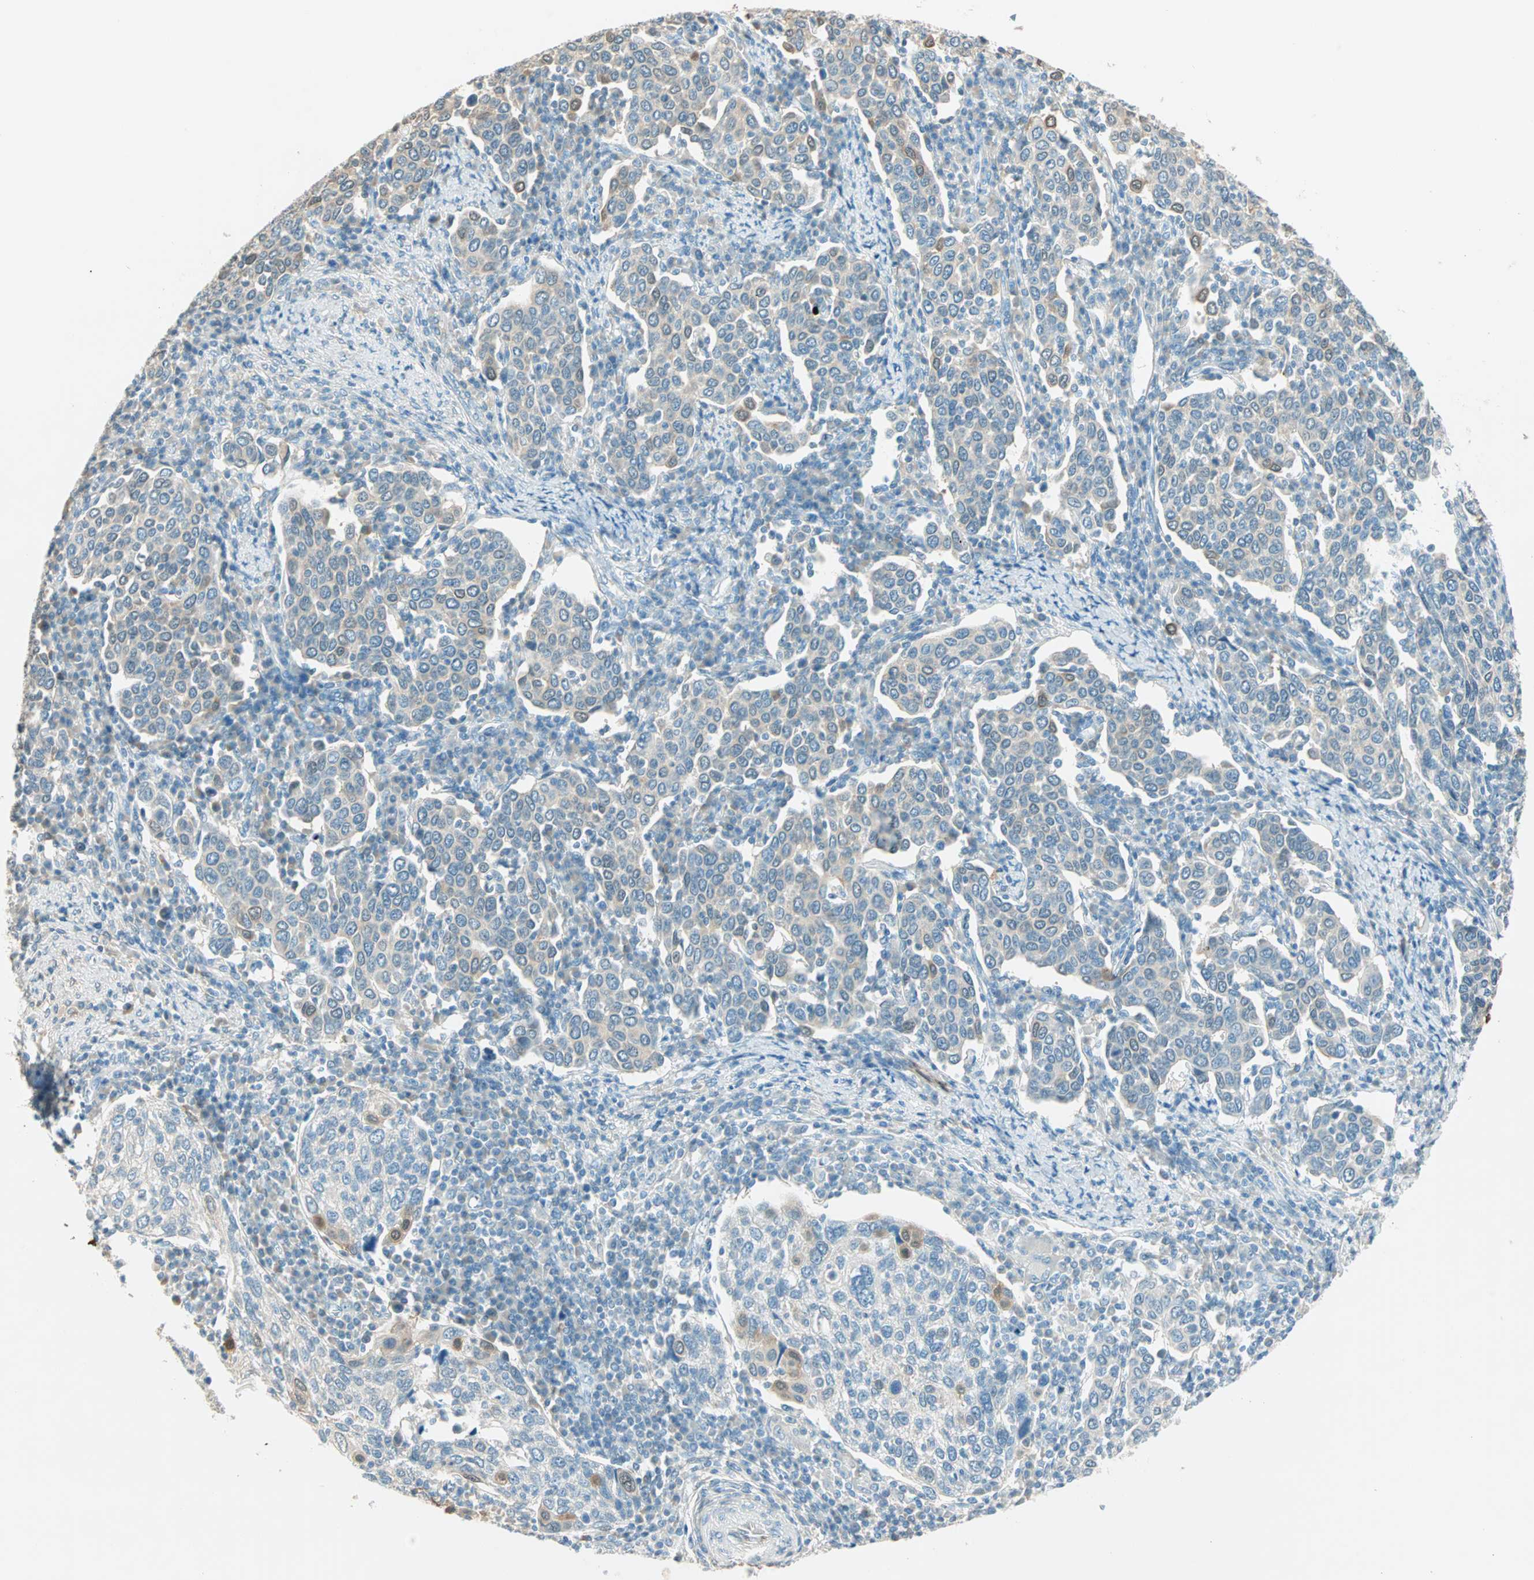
{"staining": {"intensity": "moderate", "quantity": "25%-75%", "location": "cytoplasmic/membranous,nuclear"}, "tissue": "cervical cancer", "cell_type": "Tumor cells", "image_type": "cancer", "snomed": [{"axis": "morphology", "description": "Squamous cell carcinoma, NOS"}, {"axis": "topography", "description": "Cervix"}], "caption": "Protein staining exhibits moderate cytoplasmic/membranous and nuclear expression in approximately 25%-75% of tumor cells in cervical cancer.", "gene": "S100A1", "patient": {"sex": "female", "age": 40}}